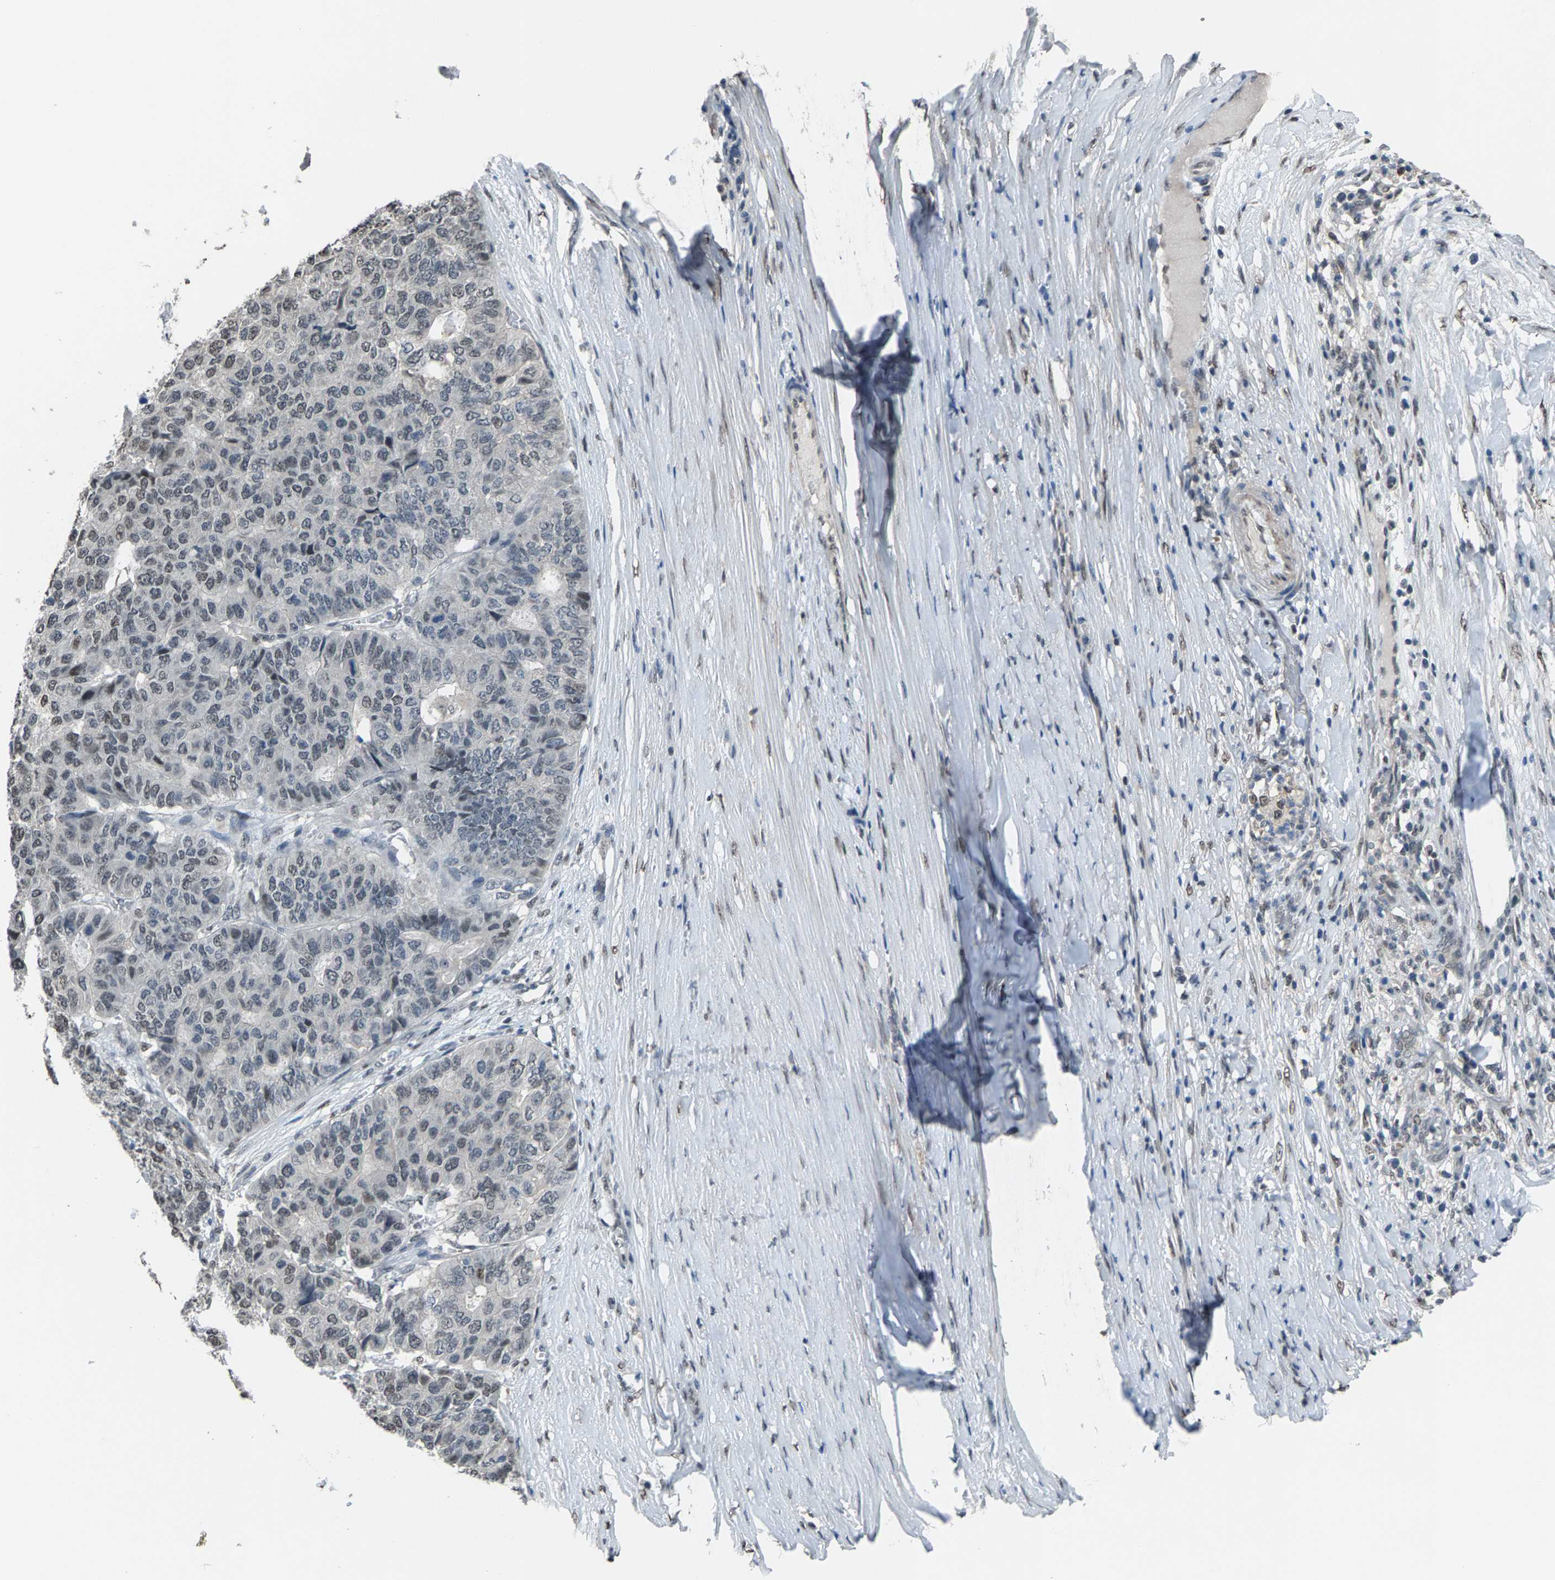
{"staining": {"intensity": "weak", "quantity": "25%-75%", "location": "nuclear"}, "tissue": "pancreatic cancer", "cell_type": "Tumor cells", "image_type": "cancer", "snomed": [{"axis": "morphology", "description": "Adenocarcinoma, NOS"}, {"axis": "topography", "description": "Pancreas"}], "caption": "IHC (DAB) staining of pancreatic cancer (adenocarcinoma) demonstrates weak nuclear protein staining in about 25%-75% of tumor cells.", "gene": "ZNF276", "patient": {"sex": "male", "age": 50}}